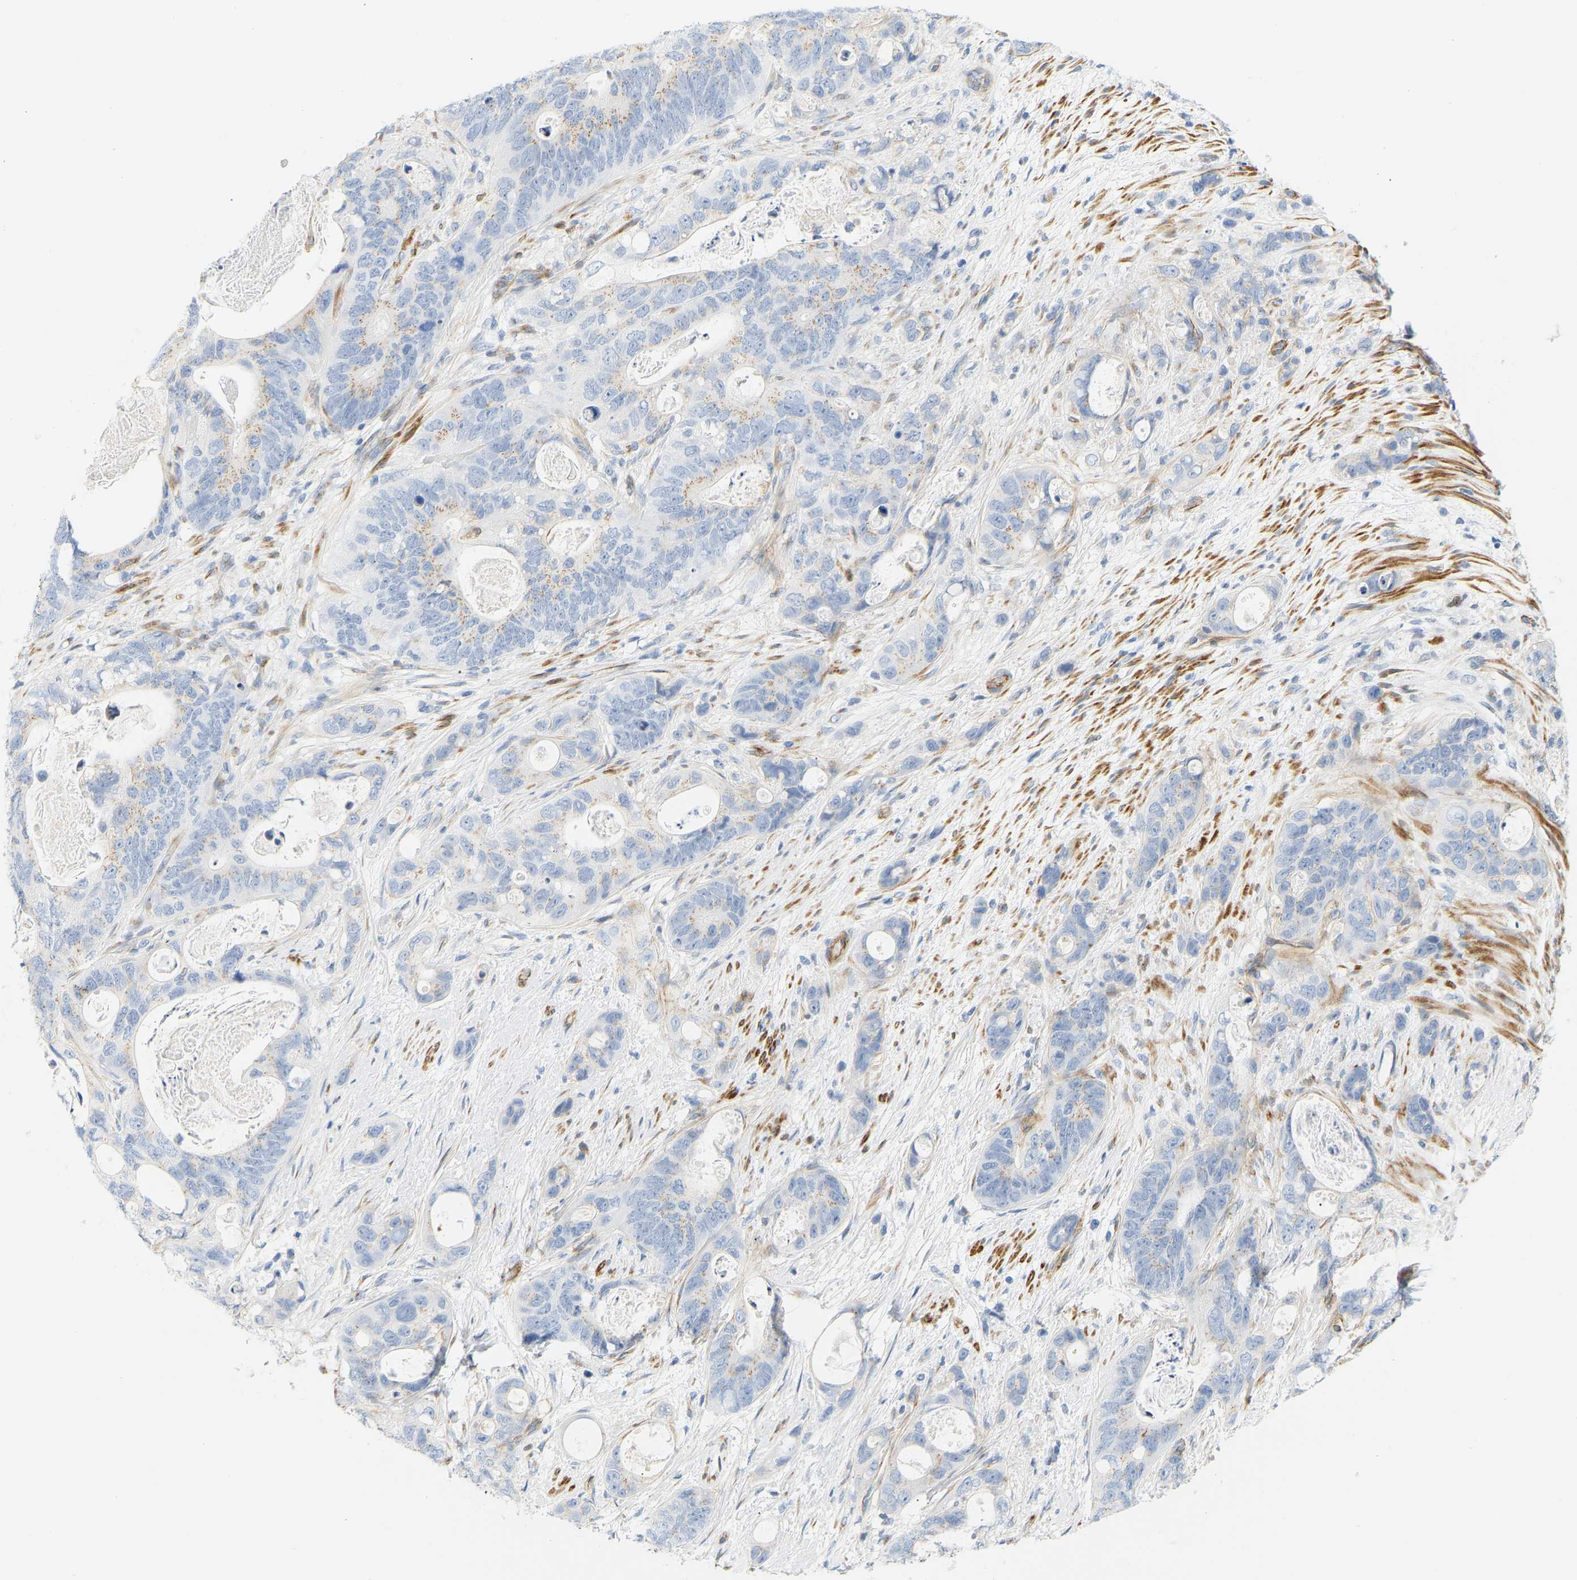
{"staining": {"intensity": "moderate", "quantity": "<25%", "location": "cytoplasmic/membranous"}, "tissue": "stomach cancer", "cell_type": "Tumor cells", "image_type": "cancer", "snomed": [{"axis": "morphology", "description": "Normal tissue, NOS"}, {"axis": "morphology", "description": "Adenocarcinoma, NOS"}, {"axis": "topography", "description": "Stomach"}], "caption": "This is an image of IHC staining of stomach adenocarcinoma, which shows moderate staining in the cytoplasmic/membranous of tumor cells.", "gene": "SLC30A7", "patient": {"sex": "female", "age": 89}}